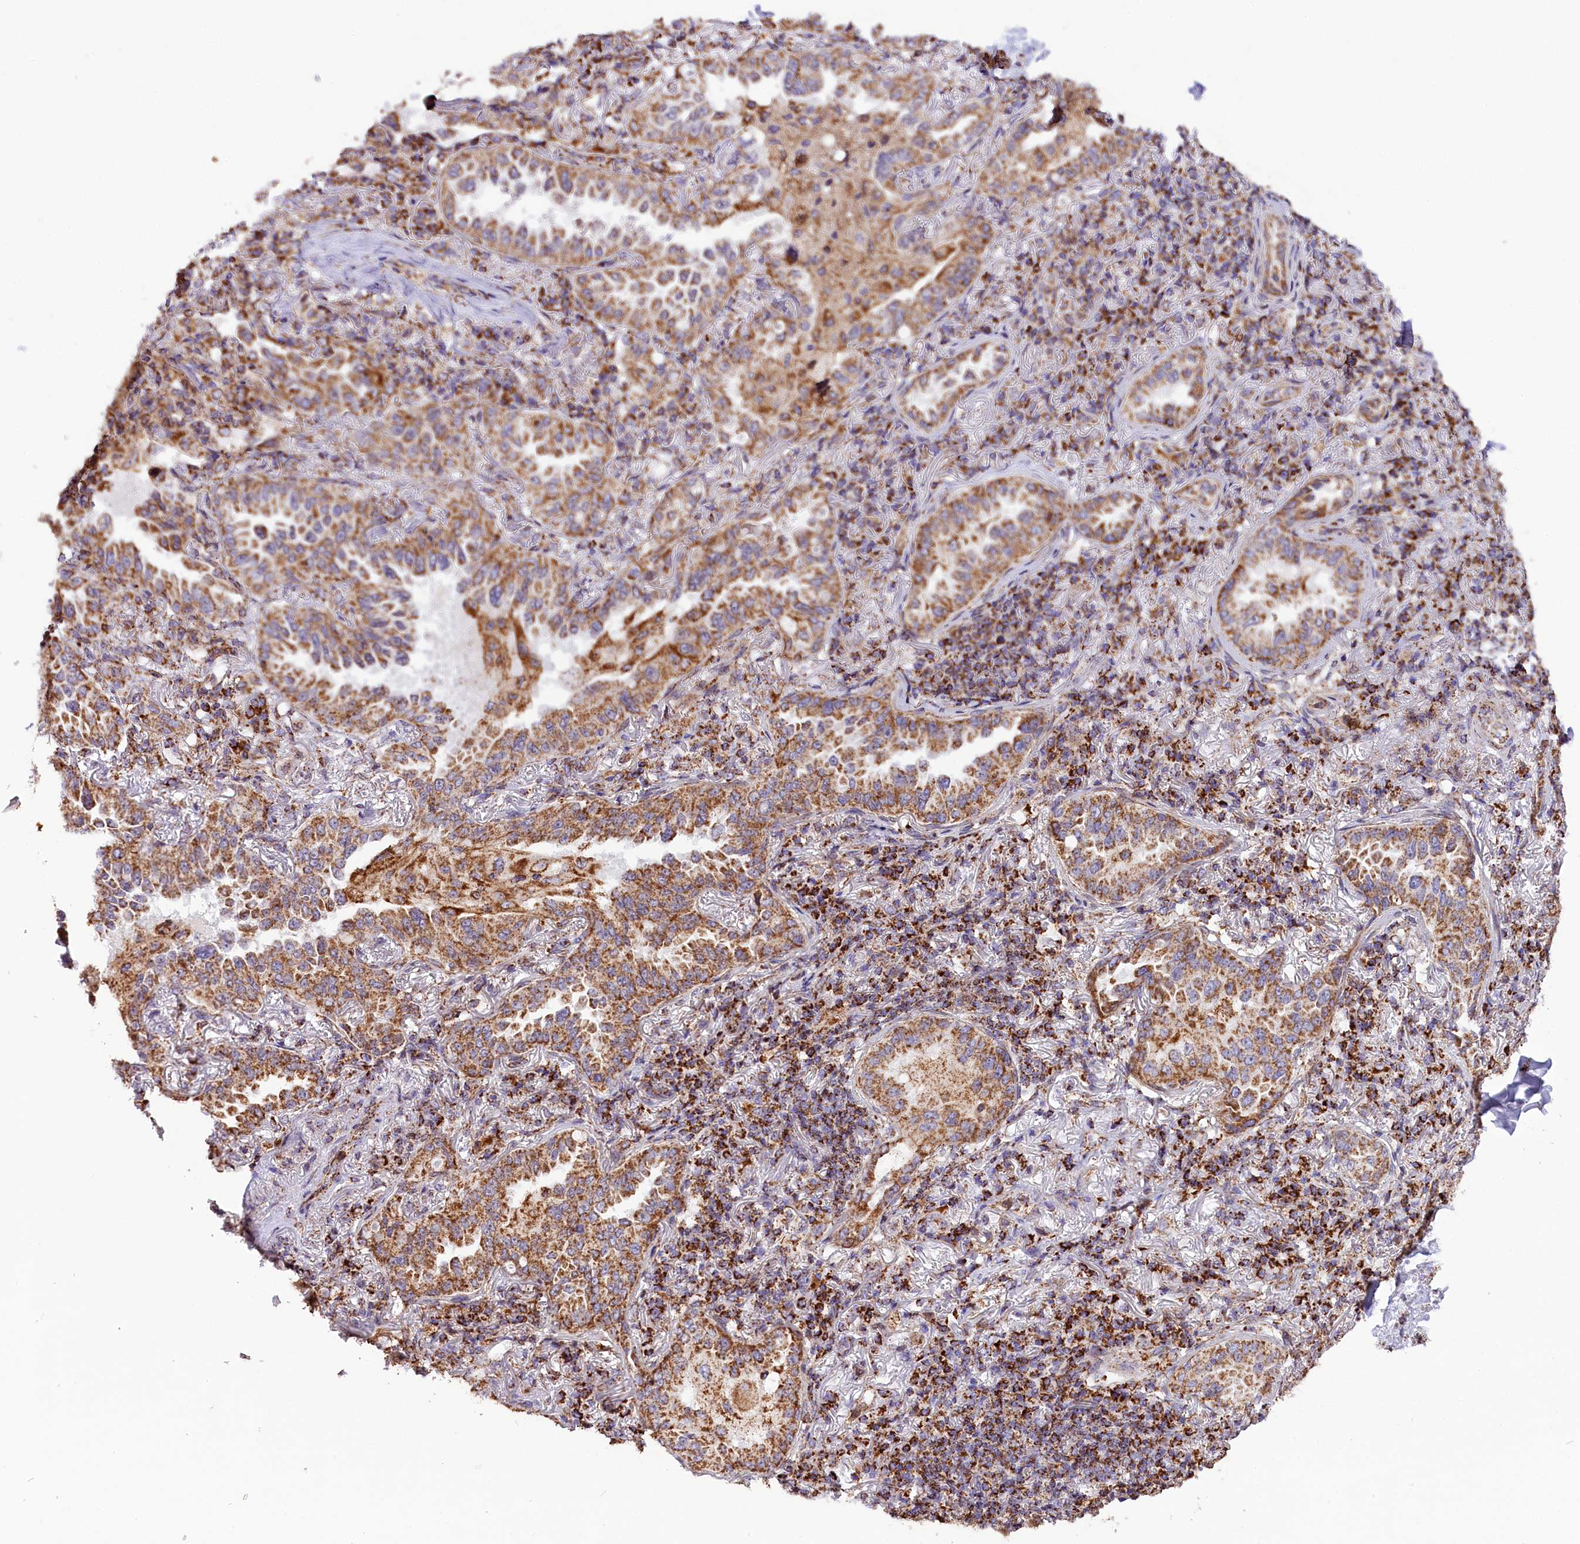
{"staining": {"intensity": "moderate", "quantity": ">75%", "location": "cytoplasmic/membranous"}, "tissue": "lung cancer", "cell_type": "Tumor cells", "image_type": "cancer", "snomed": [{"axis": "morphology", "description": "Adenocarcinoma, NOS"}, {"axis": "topography", "description": "Lung"}], "caption": "Human lung adenocarcinoma stained with a protein marker shows moderate staining in tumor cells.", "gene": "NDUFA8", "patient": {"sex": "female", "age": 69}}